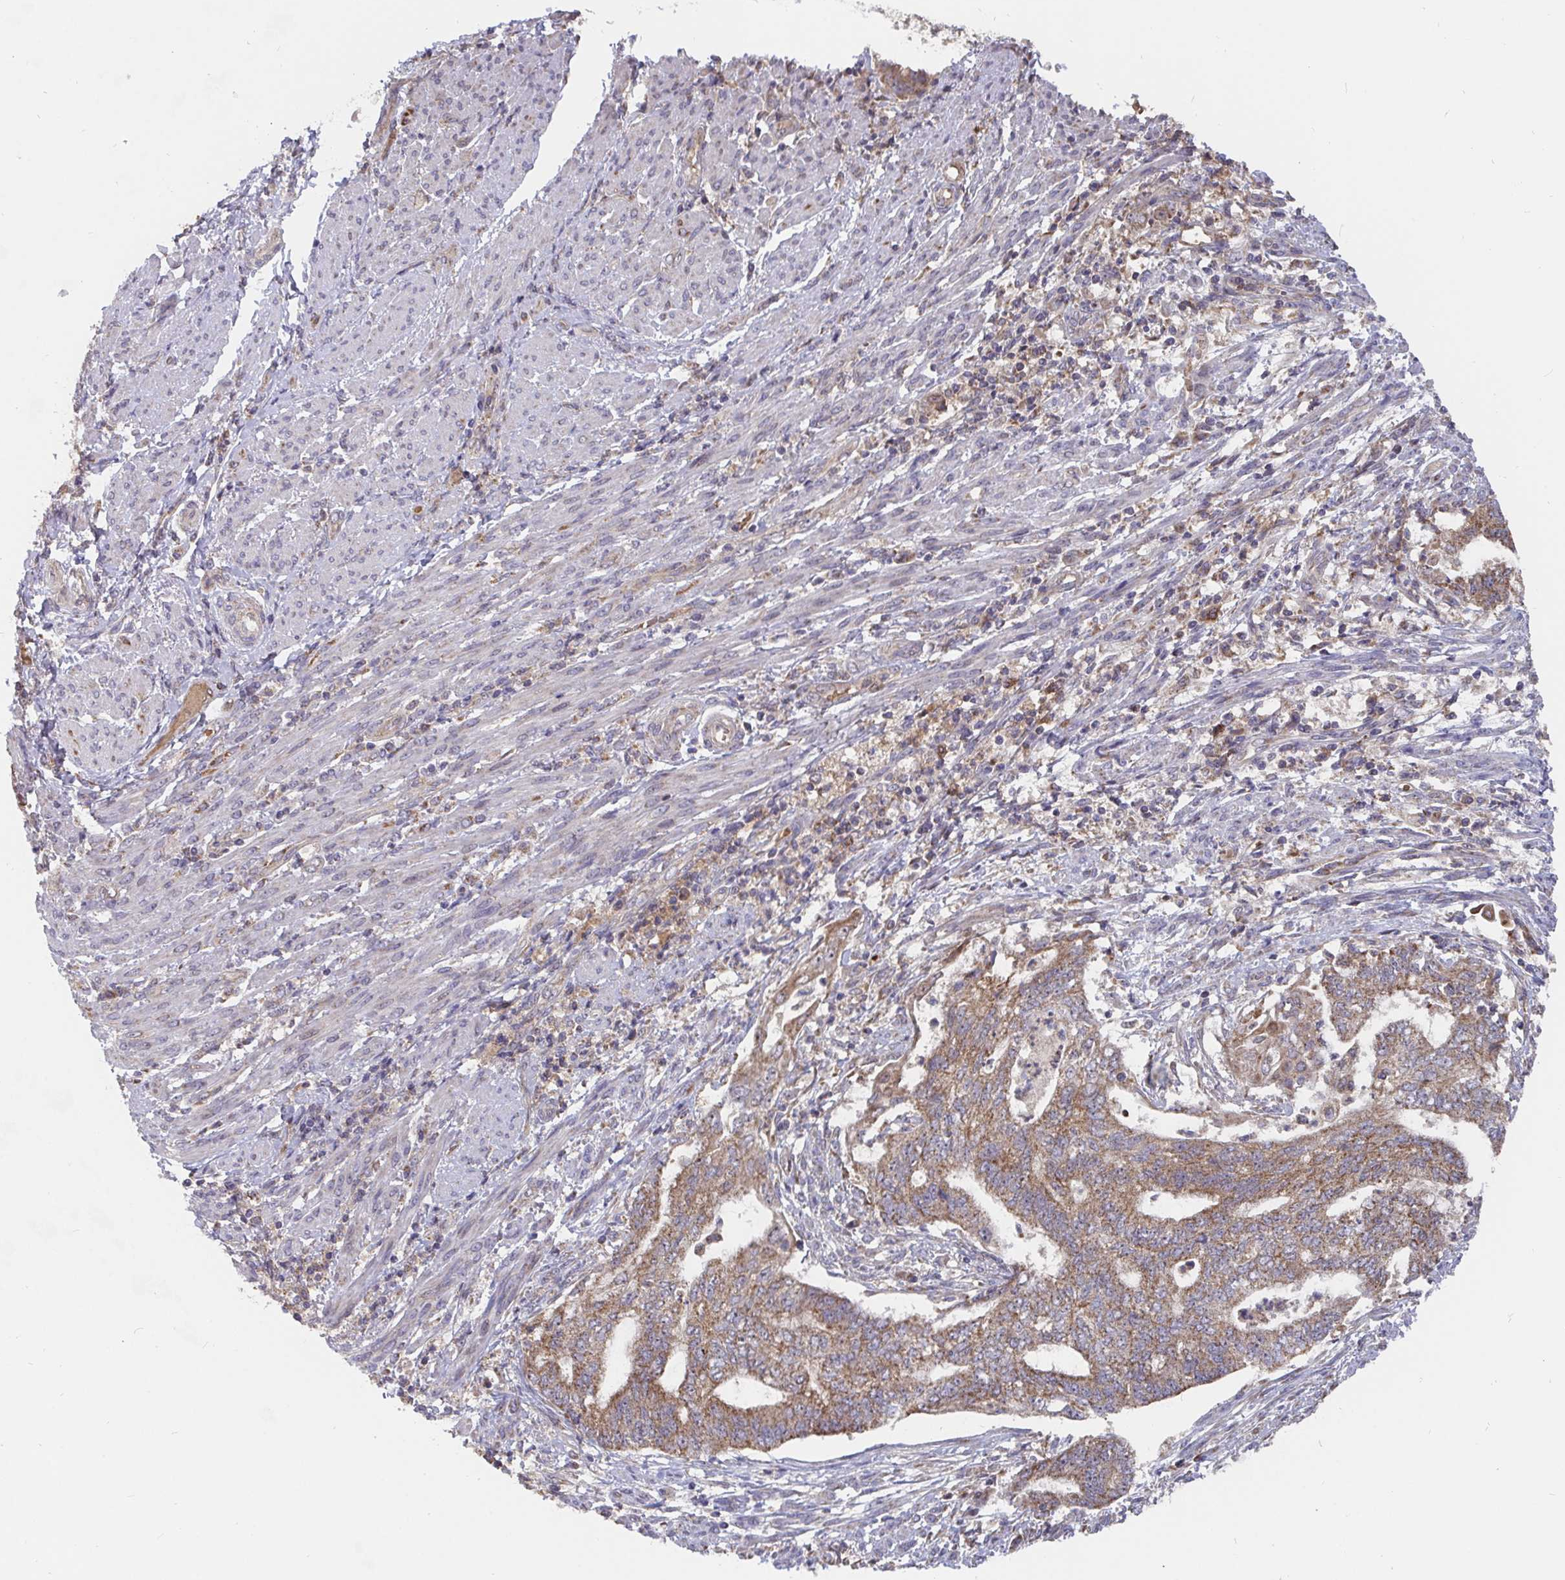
{"staining": {"intensity": "moderate", "quantity": ">75%", "location": "cytoplasmic/membranous"}, "tissue": "endometrial cancer", "cell_type": "Tumor cells", "image_type": "cancer", "snomed": [{"axis": "morphology", "description": "Adenocarcinoma, NOS"}, {"axis": "topography", "description": "Endometrium"}], "caption": "Moderate cytoplasmic/membranous positivity for a protein is present in about >75% of tumor cells of endometrial adenocarcinoma using immunohistochemistry (IHC).", "gene": "PDF", "patient": {"sex": "female", "age": 65}}